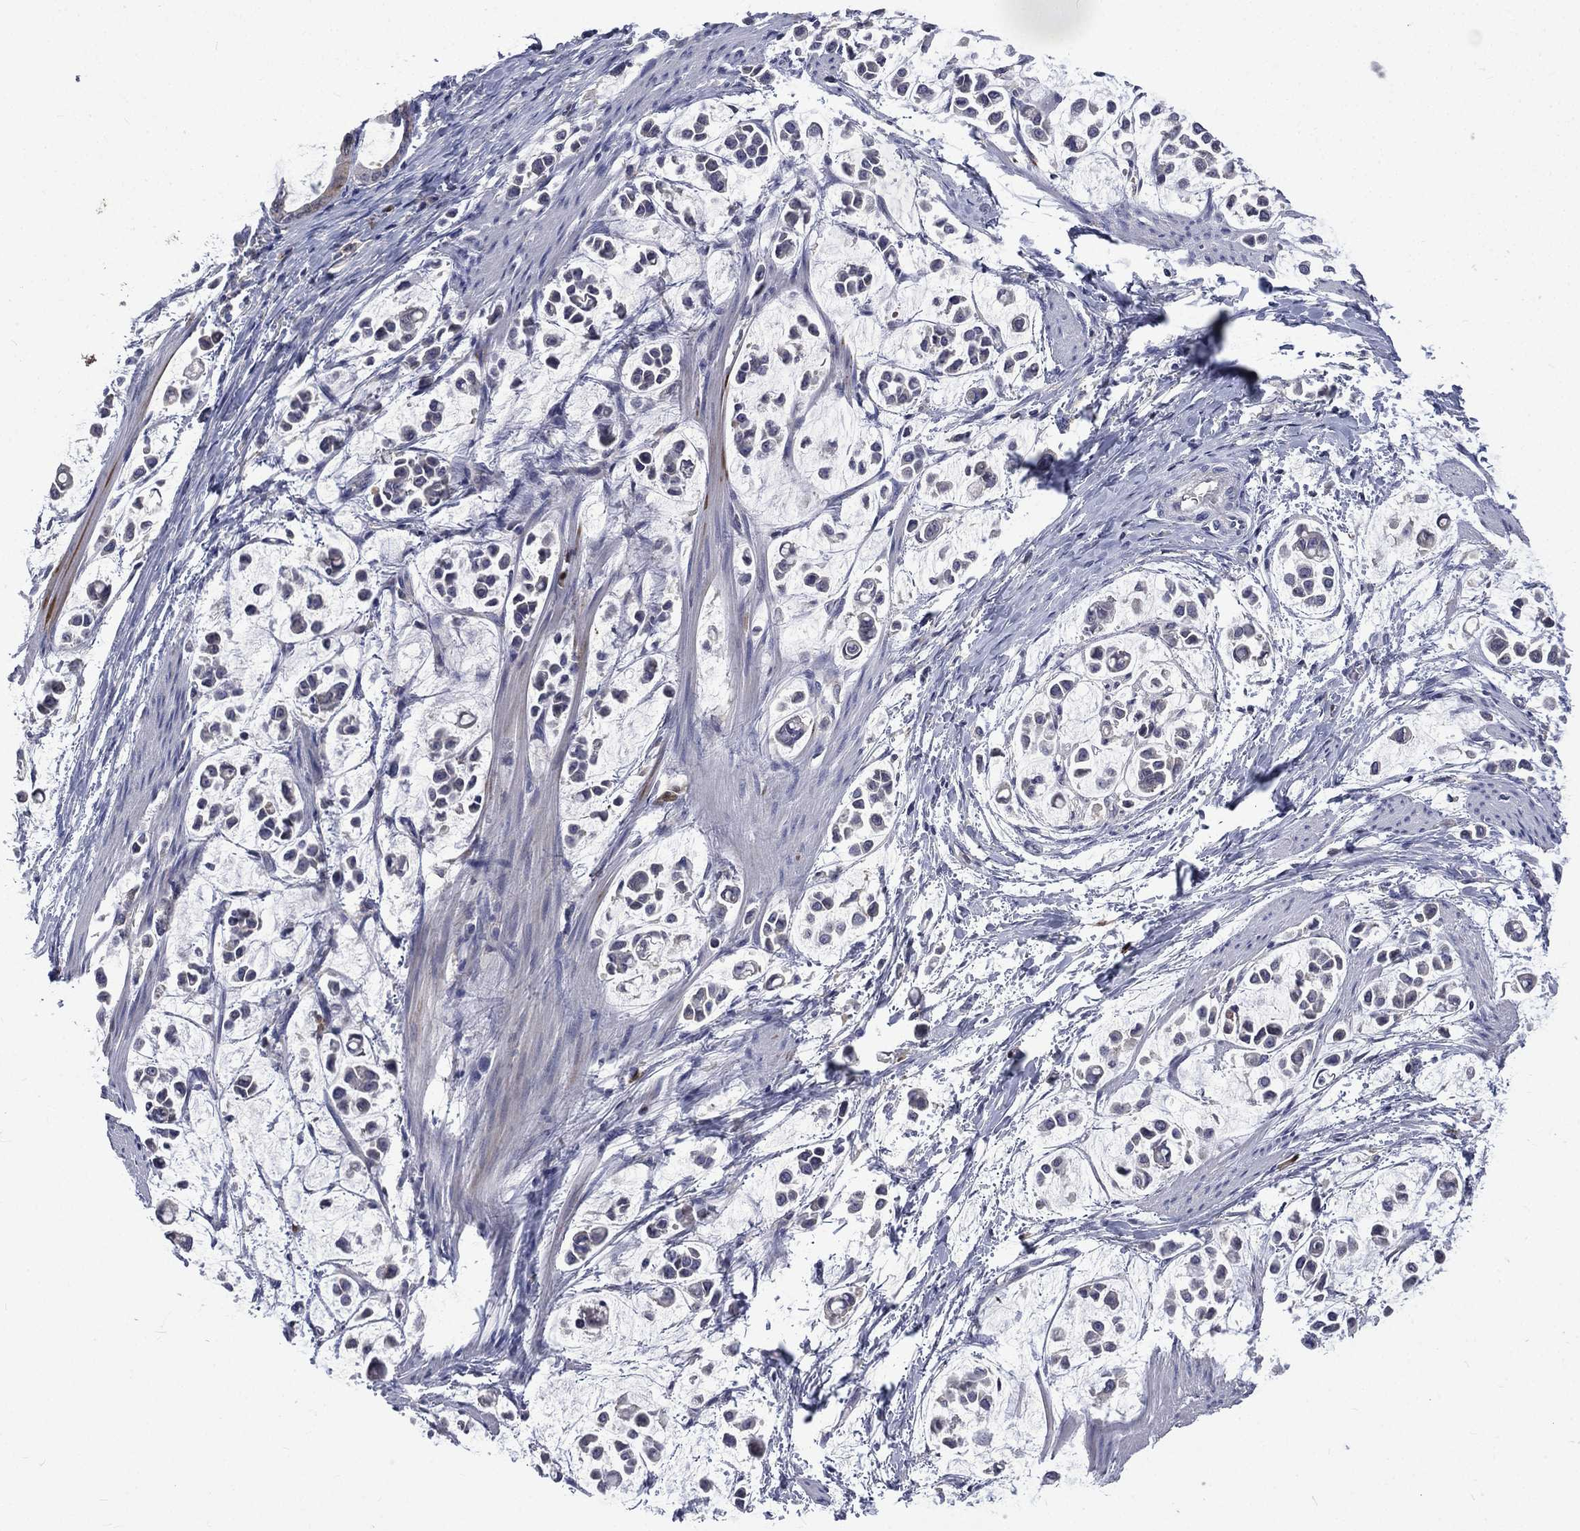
{"staining": {"intensity": "negative", "quantity": "none", "location": "none"}, "tissue": "stomach cancer", "cell_type": "Tumor cells", "image_type": "cancer", "snomed": [{"axis": "morphology", "description": "Adenocarcinoma, NOS"}, {"axis": "topography", "description": "Stomach"}], "caption": "High power microscopy histopathology image of an immunohistochemistry (IHC) histopathology image of stomach cancer, revealing no significant positivity in tumor cells.", "gene": "CA12", "patient": {"sex": "male", "age": 82}}